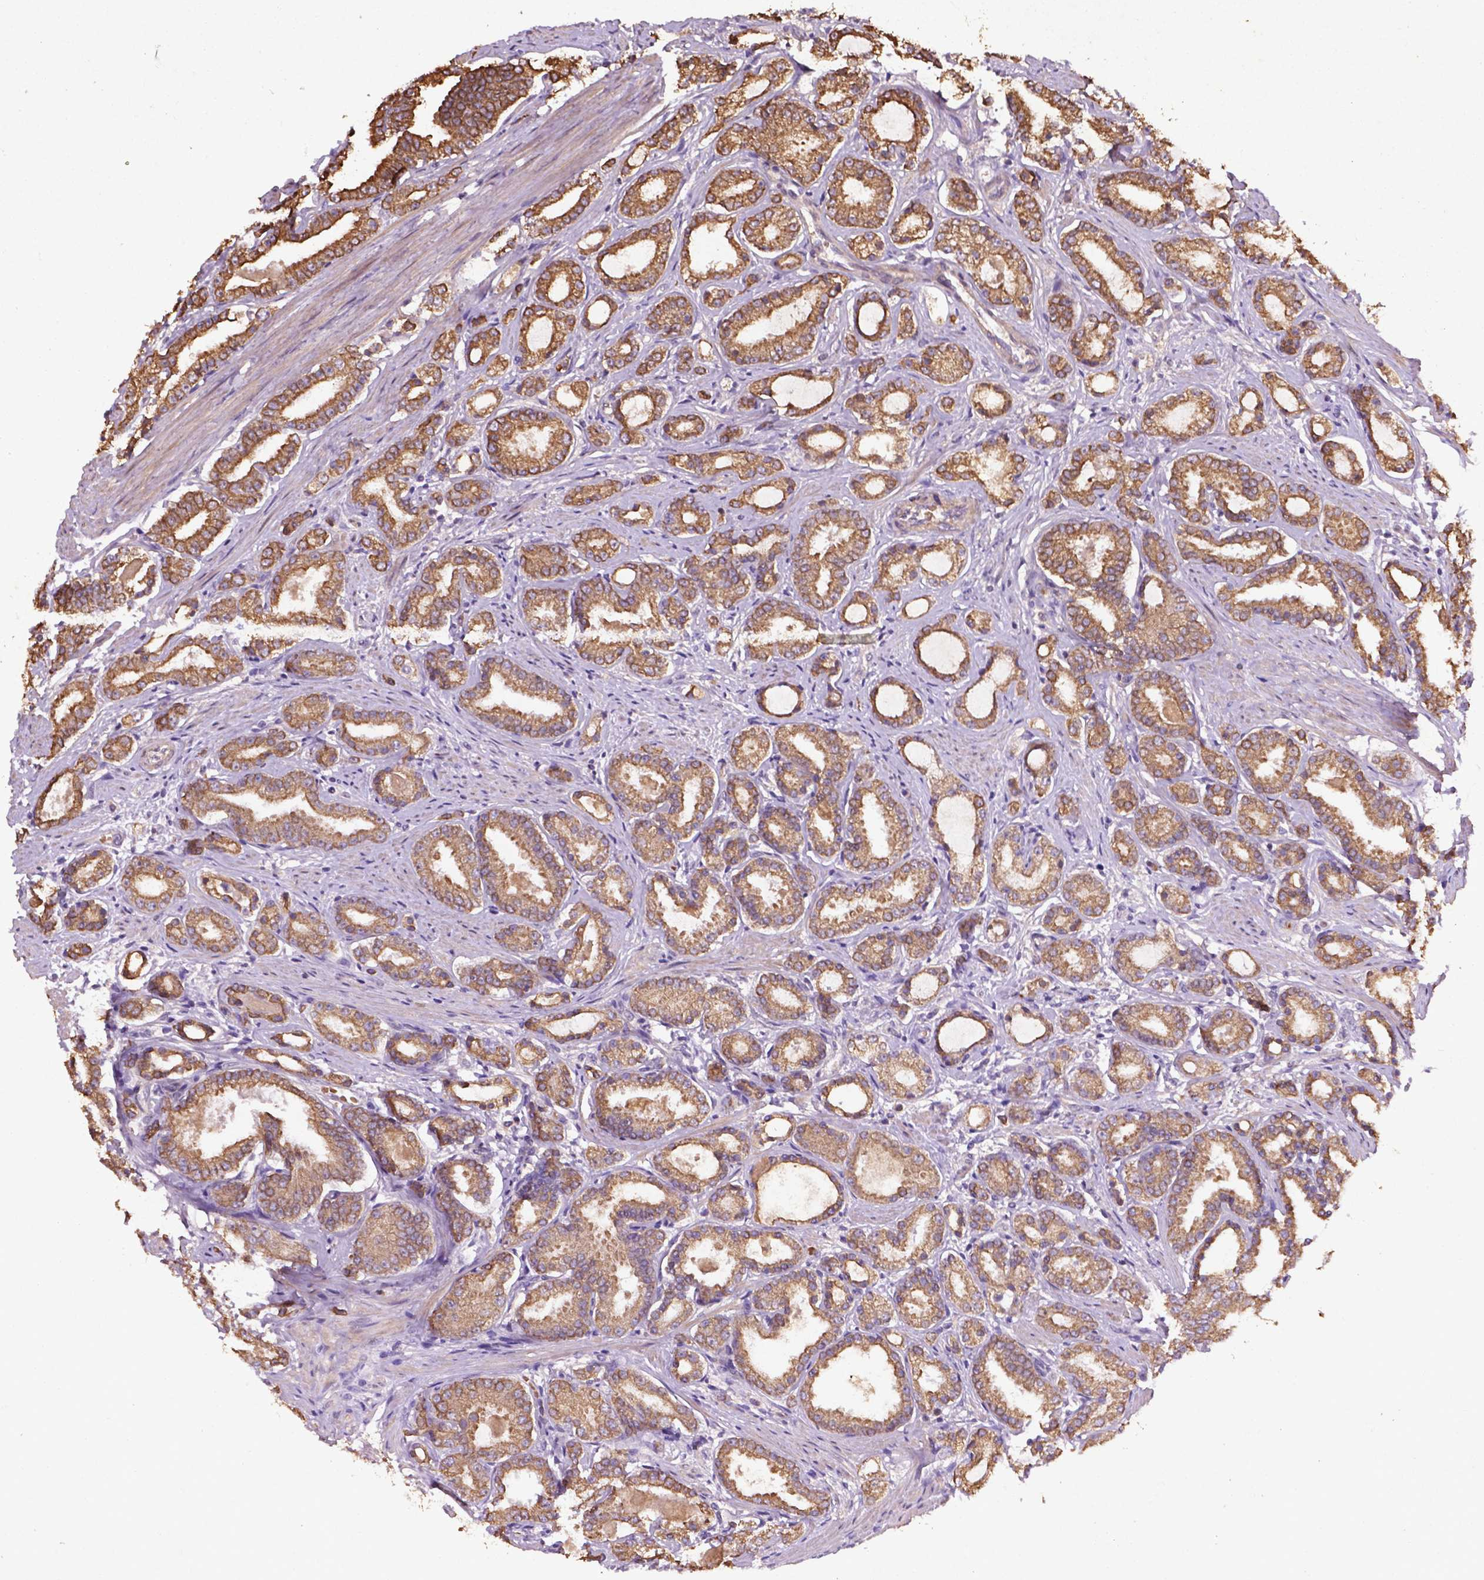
{"staining": {"intensity": "moderate", "quantity": ">75%", "location": "cytoplasmic/membranous"}, "tissue": "prostate cancer", "cell_type": "Tumor cells", "image_type": "cancer", "snomed": [{"axis": "morphology", "description": "Adenocarcinoma, High grade"}, {"axis": "topography", "description": "Prostate"}], "caption": "Immunohistochemical staining of human prostate adenocarcinoma (high-grade) exhibits moderate cytoplasmic/membranous protein positivity in about >75% of tumor cells. (Brightfield microscopy of DAB IHC at high magnification).", "gene": "COQ2", "patient": {"sex": "male", "age": 63}}